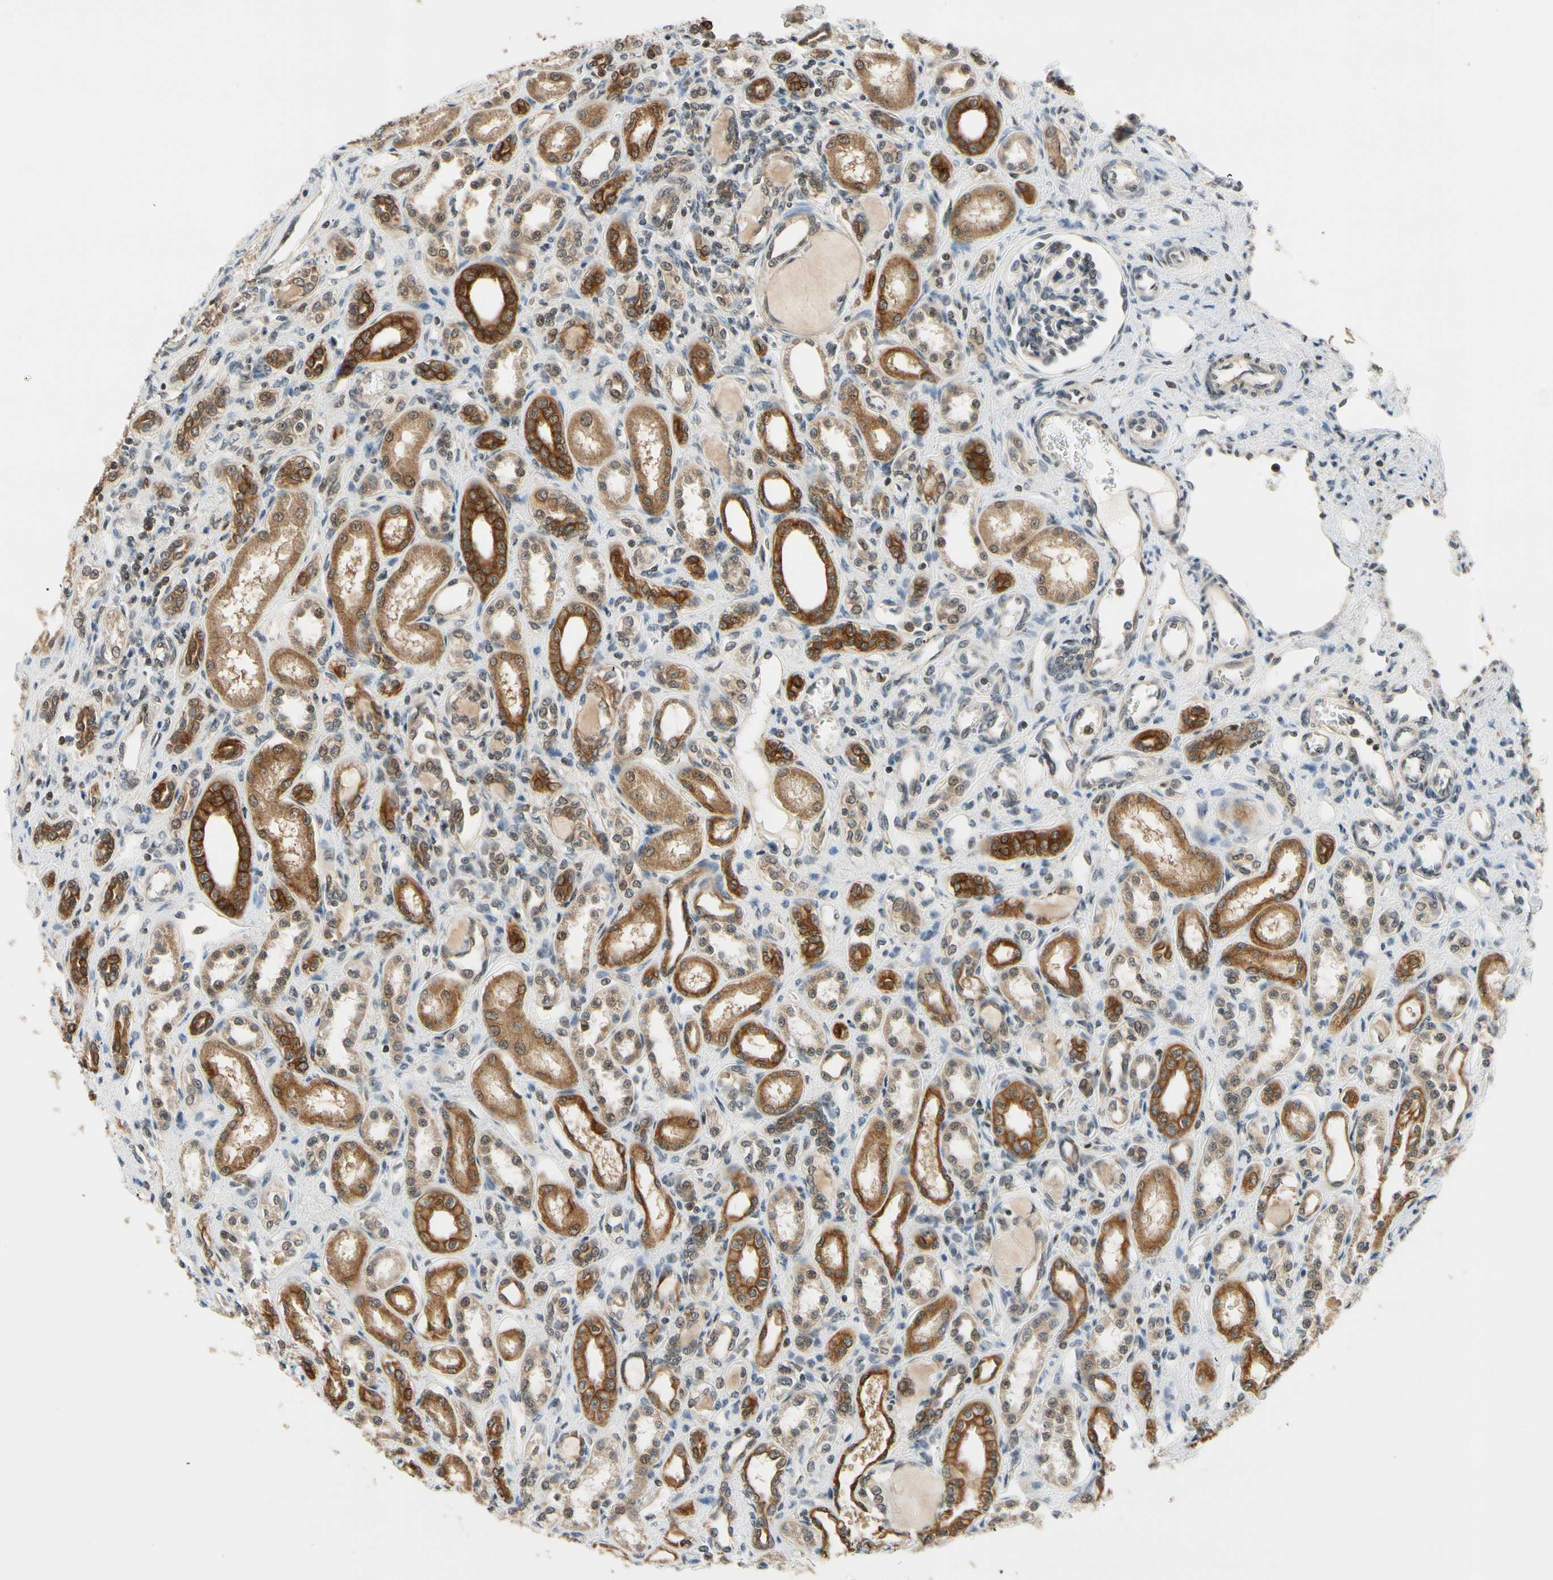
{"staining": {"intensity": "negative", "quantity": "none", "location": "none"}, "tissue": "kidney", "cell_type": "Cells in glomeruli", "image_type": "normal", "snomed": [{"axis": "morphology", "description": "Normal tissue, NOS"}, {"axis": "topography", "description": "Kidney"}], "caption": "A histopathology image of kidney stained for a protein reveals no brown staining in cells in glomeruli. (DAB IHC visualized using brightfield microscopy, high magnification).", "gene": "TAF12", "patient": {"sex": "male", "age": 7}}